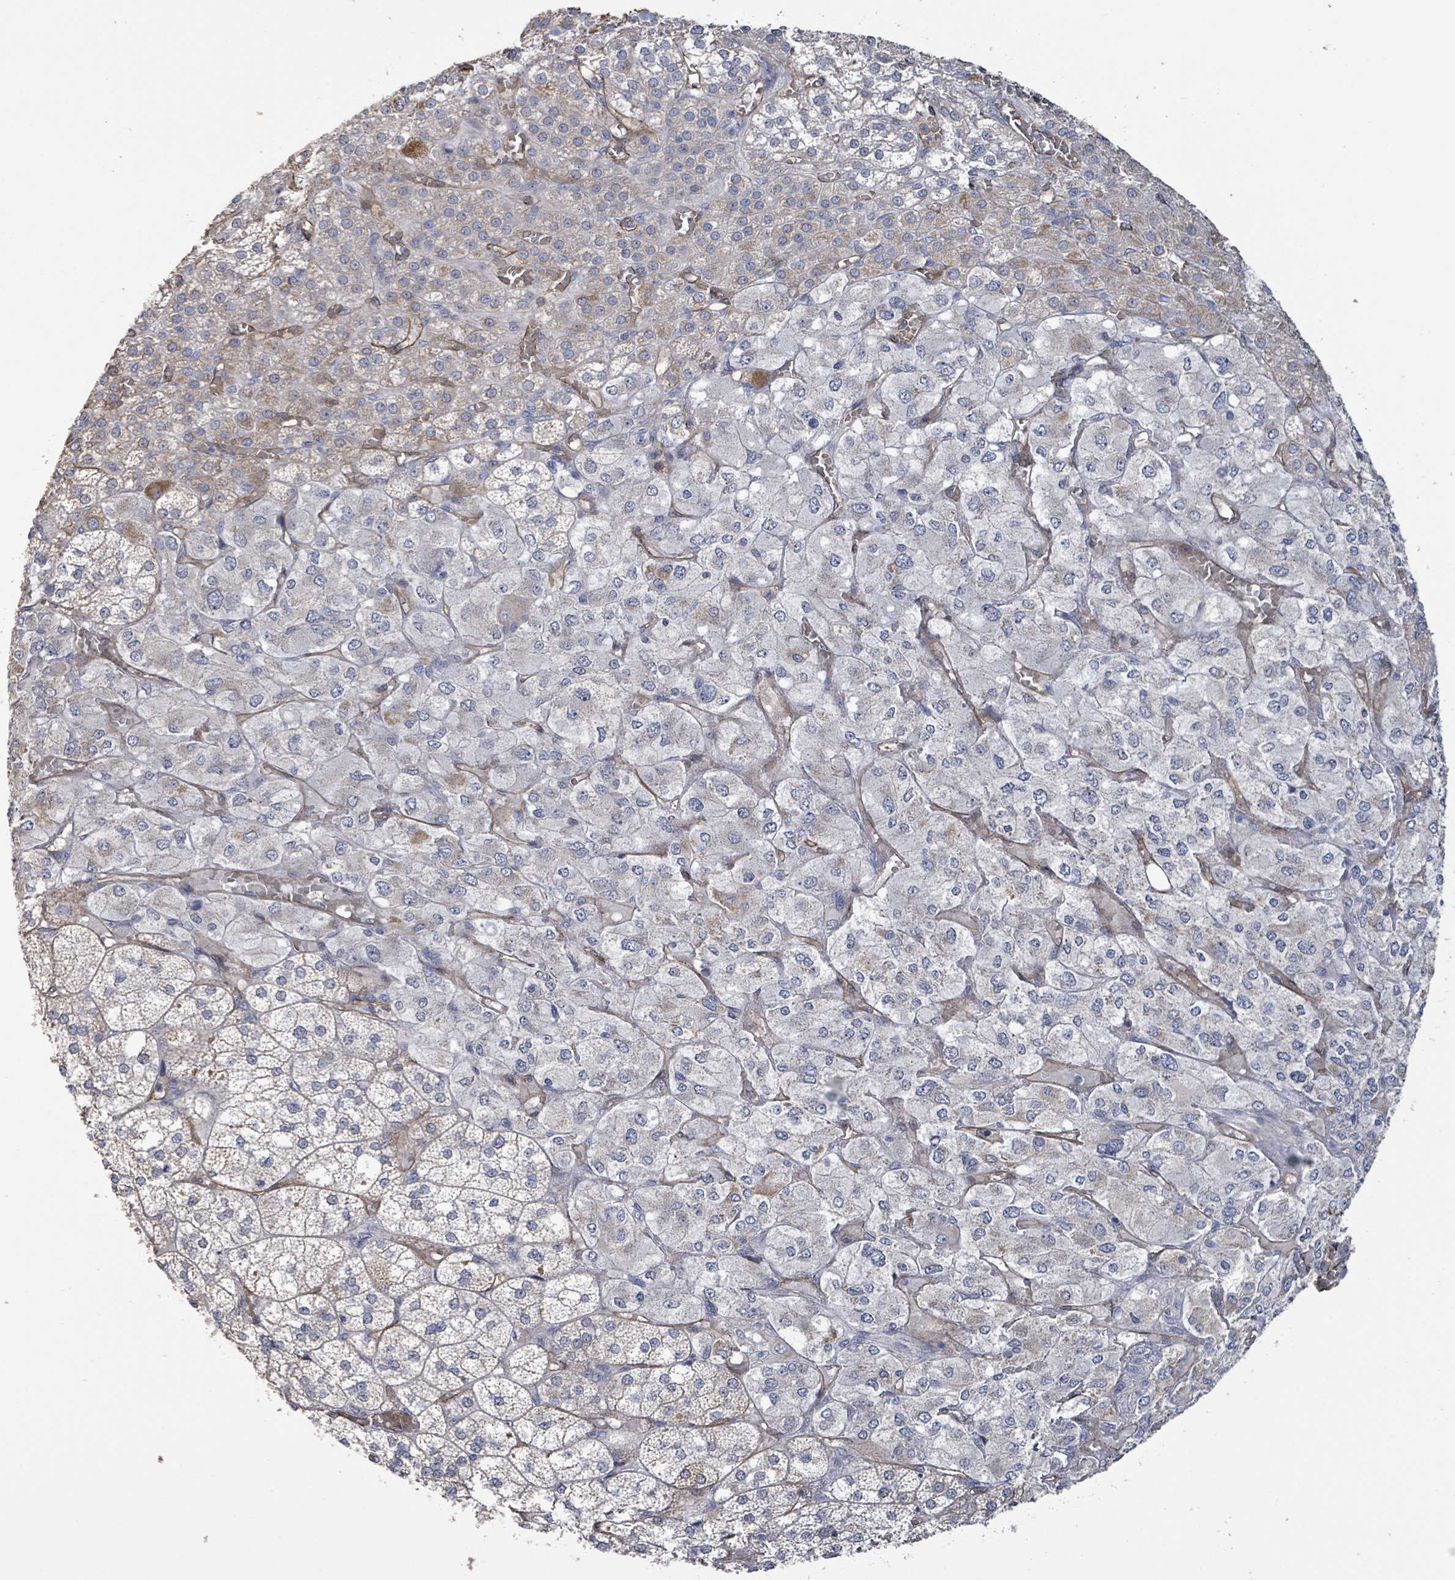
{"staining": {"intensity": "negative", "quantity": "none", "location": "none"}, "tissue": "adrenal gland", "cell_type": "Glandular cells", "image_type": "normal", "snomed": [{"axis": "morphology", "description": "Normal tissue, NOS"}, {"axis": "topography", "description": "Adrenal gland"}], "caption": "This is an immunohistochemistry photomicrograph of normal human adrenal gland. There is no expression in glandular cells.", "gene": "KANK3", "patient": {"sex": "female", "age": 60}}